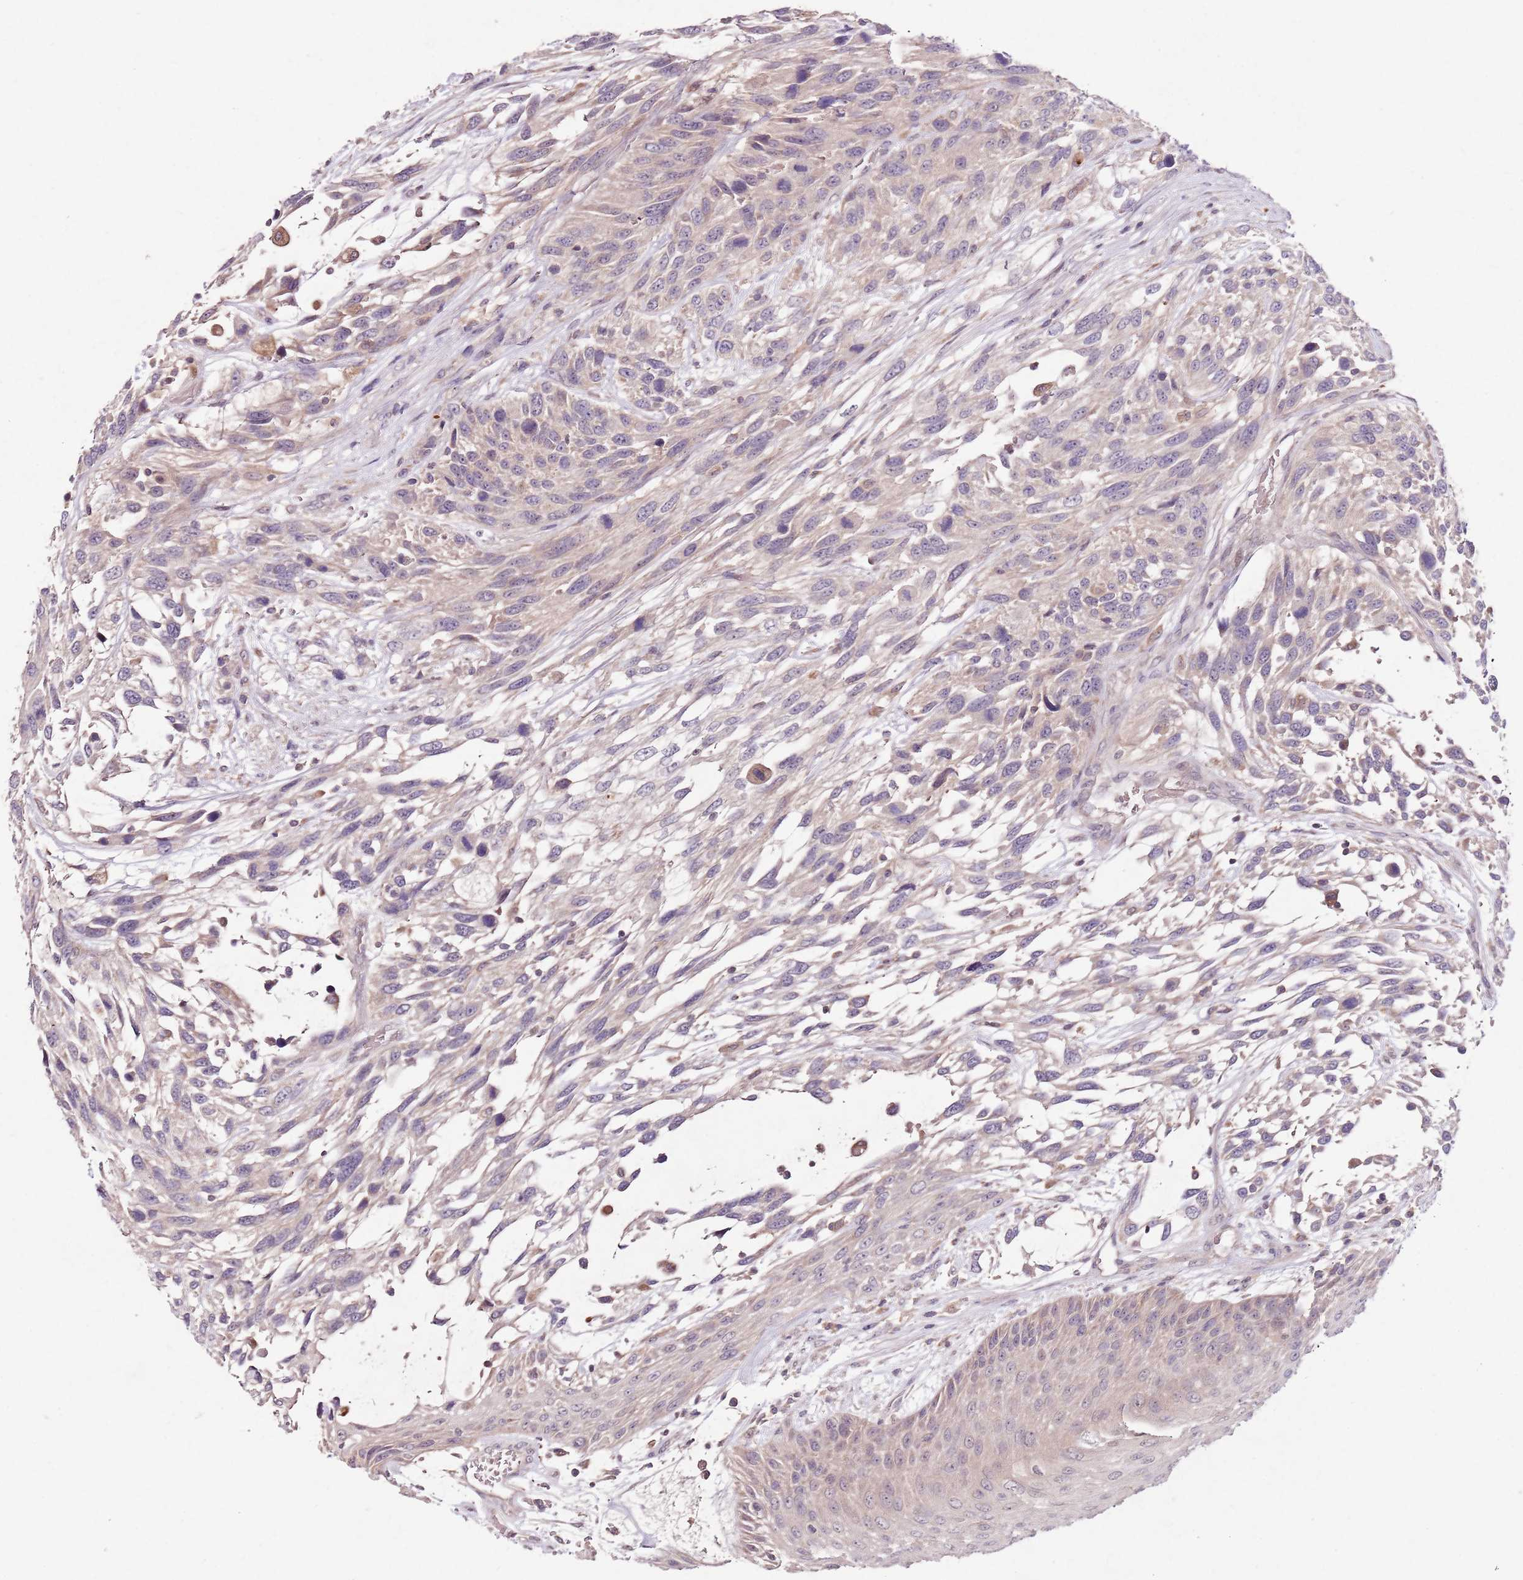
{"staining": {"intensity": "negative", "quantity": "none", "location": "none"}, "tissue": "urothelial cancer", "cell_type": "Tumor cells", "image_type": "cancer", "snomed": [{"axis": "morphology", "description": "Urothelial carcinoma, High grade"}, {"axis": "topography", "description": "Urinary bladder"}], "caption": "Tumor cells show no significant staining in urothelial cancer. The staining is performed using DAB (3,3'-diaminobenzidine) brown chromogen with nuclei counter-stained in using hematoxylin.", "gene": "NRDE2", "patient": {"sex": "female", "age": 70}}